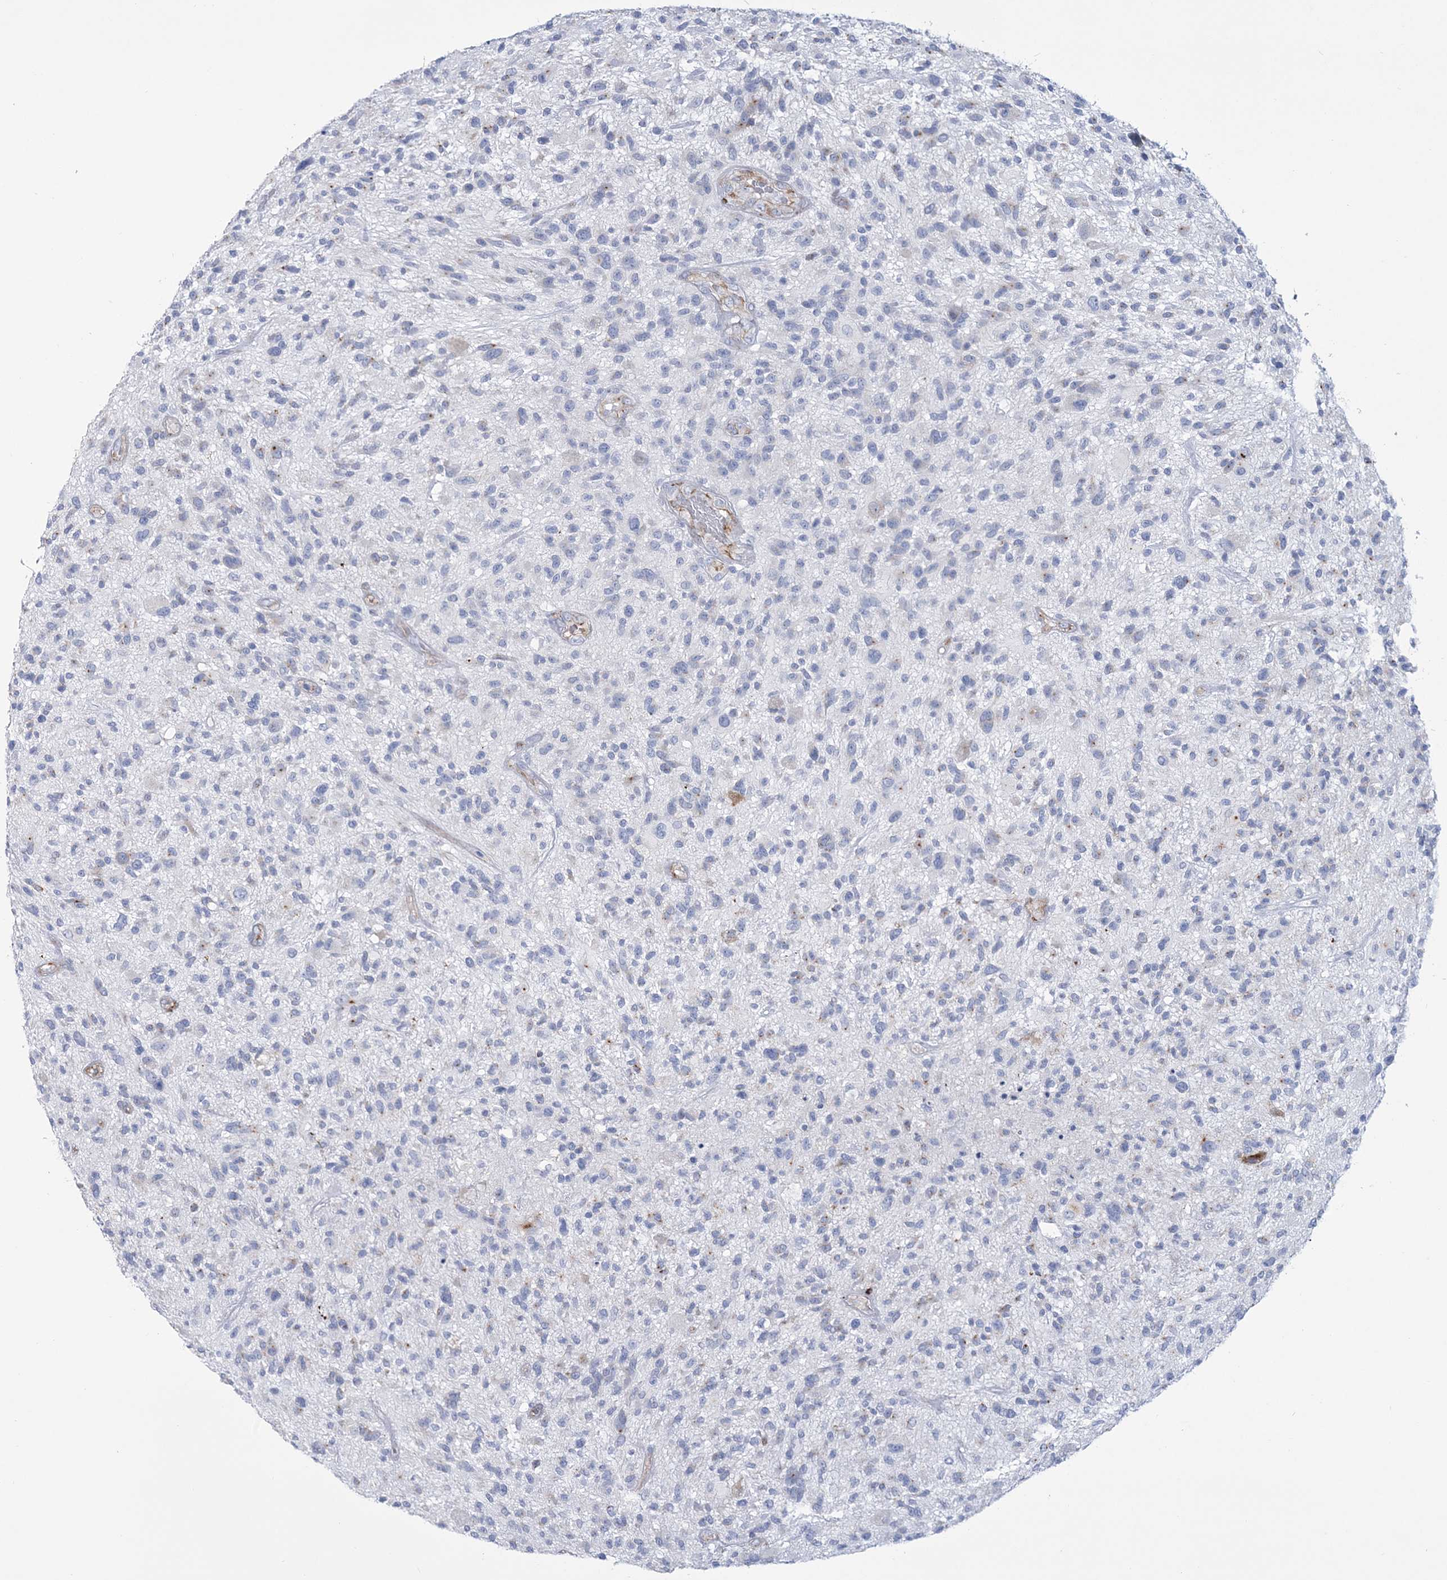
{"staining": {"intensity": "negative", "quantity": "none", "location": "none"}, "tissue": "glioma", "cell_type": "Tumor cells", "image_type": "cancer", "snomed": [{"axis": "morphology", "description": "Glioma, malignant, High grade"}, {"axis": "topography", "description": "Brain"}], "caption": "Tumor cells are negative for brown protein staining in high-grade glioma (malignant).", "gene": "RAB11FIP5", "patient": {"sex": "male", "age": 47}}